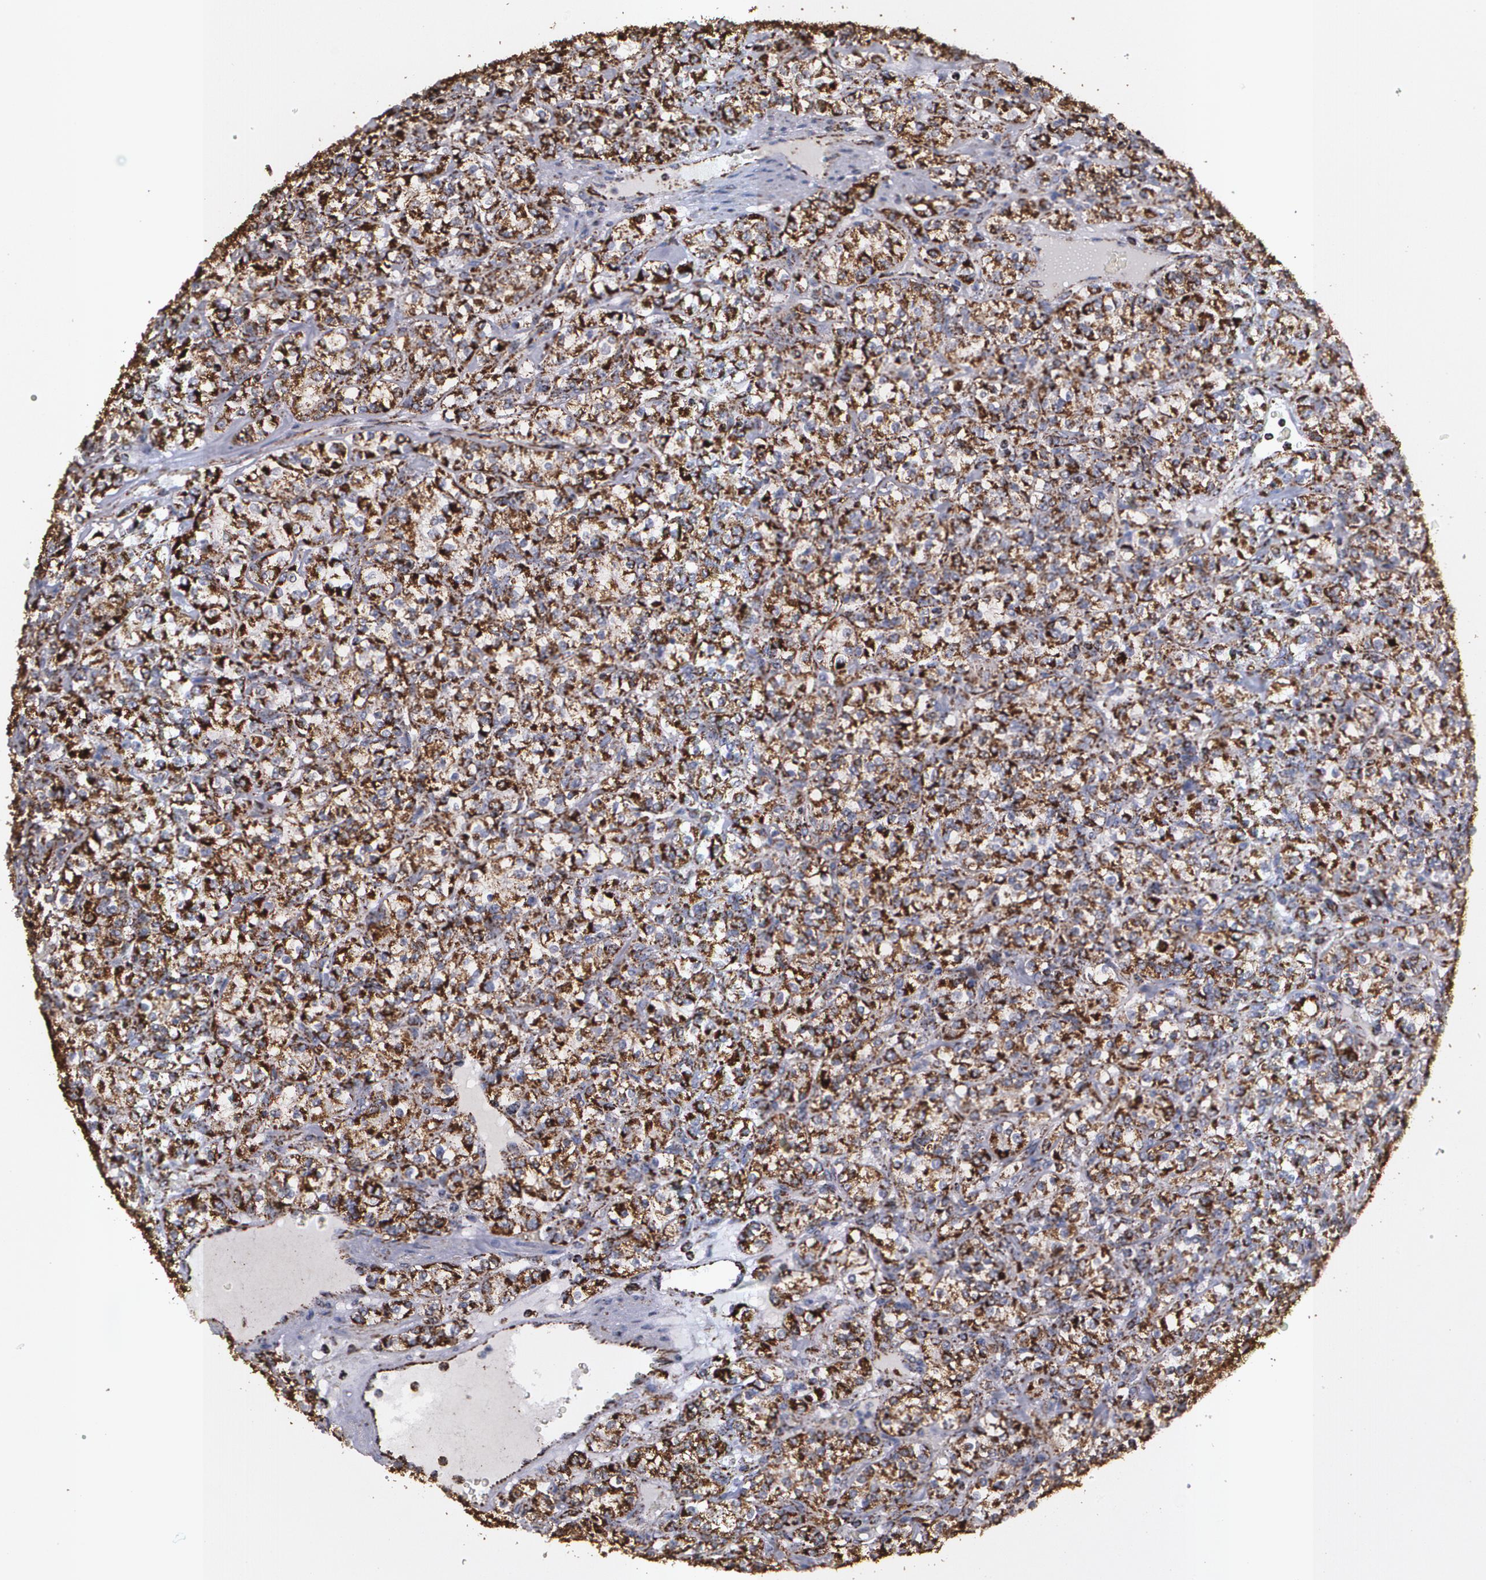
{"staining": {"intensity": "strong", "quantity": ">75%", "location": "cytoplasmic/membranous"}, "tissue": "renal cancer", "cell_type": "Tumor cells", "image_type": "cancer", "snomed": [{"axis": "morphology", "description": "Adenocarcinoma, NOS"}, {"axis": "topography", "description": "Kidney"}], "caption": "Immunohistochemistry (IHC) photomicrograph of neoplastic tissue: renal adenocarcinoma stained using immunohistochemistry (IHC) displays high levels of strong protein expression localized specifically in the cytoplasmic/membranous of tumor cells, appearing as a cytoplasmic/membranous brown color.", "gene": "HSPD1", "patient": {"sex": "male", "age": 77}}